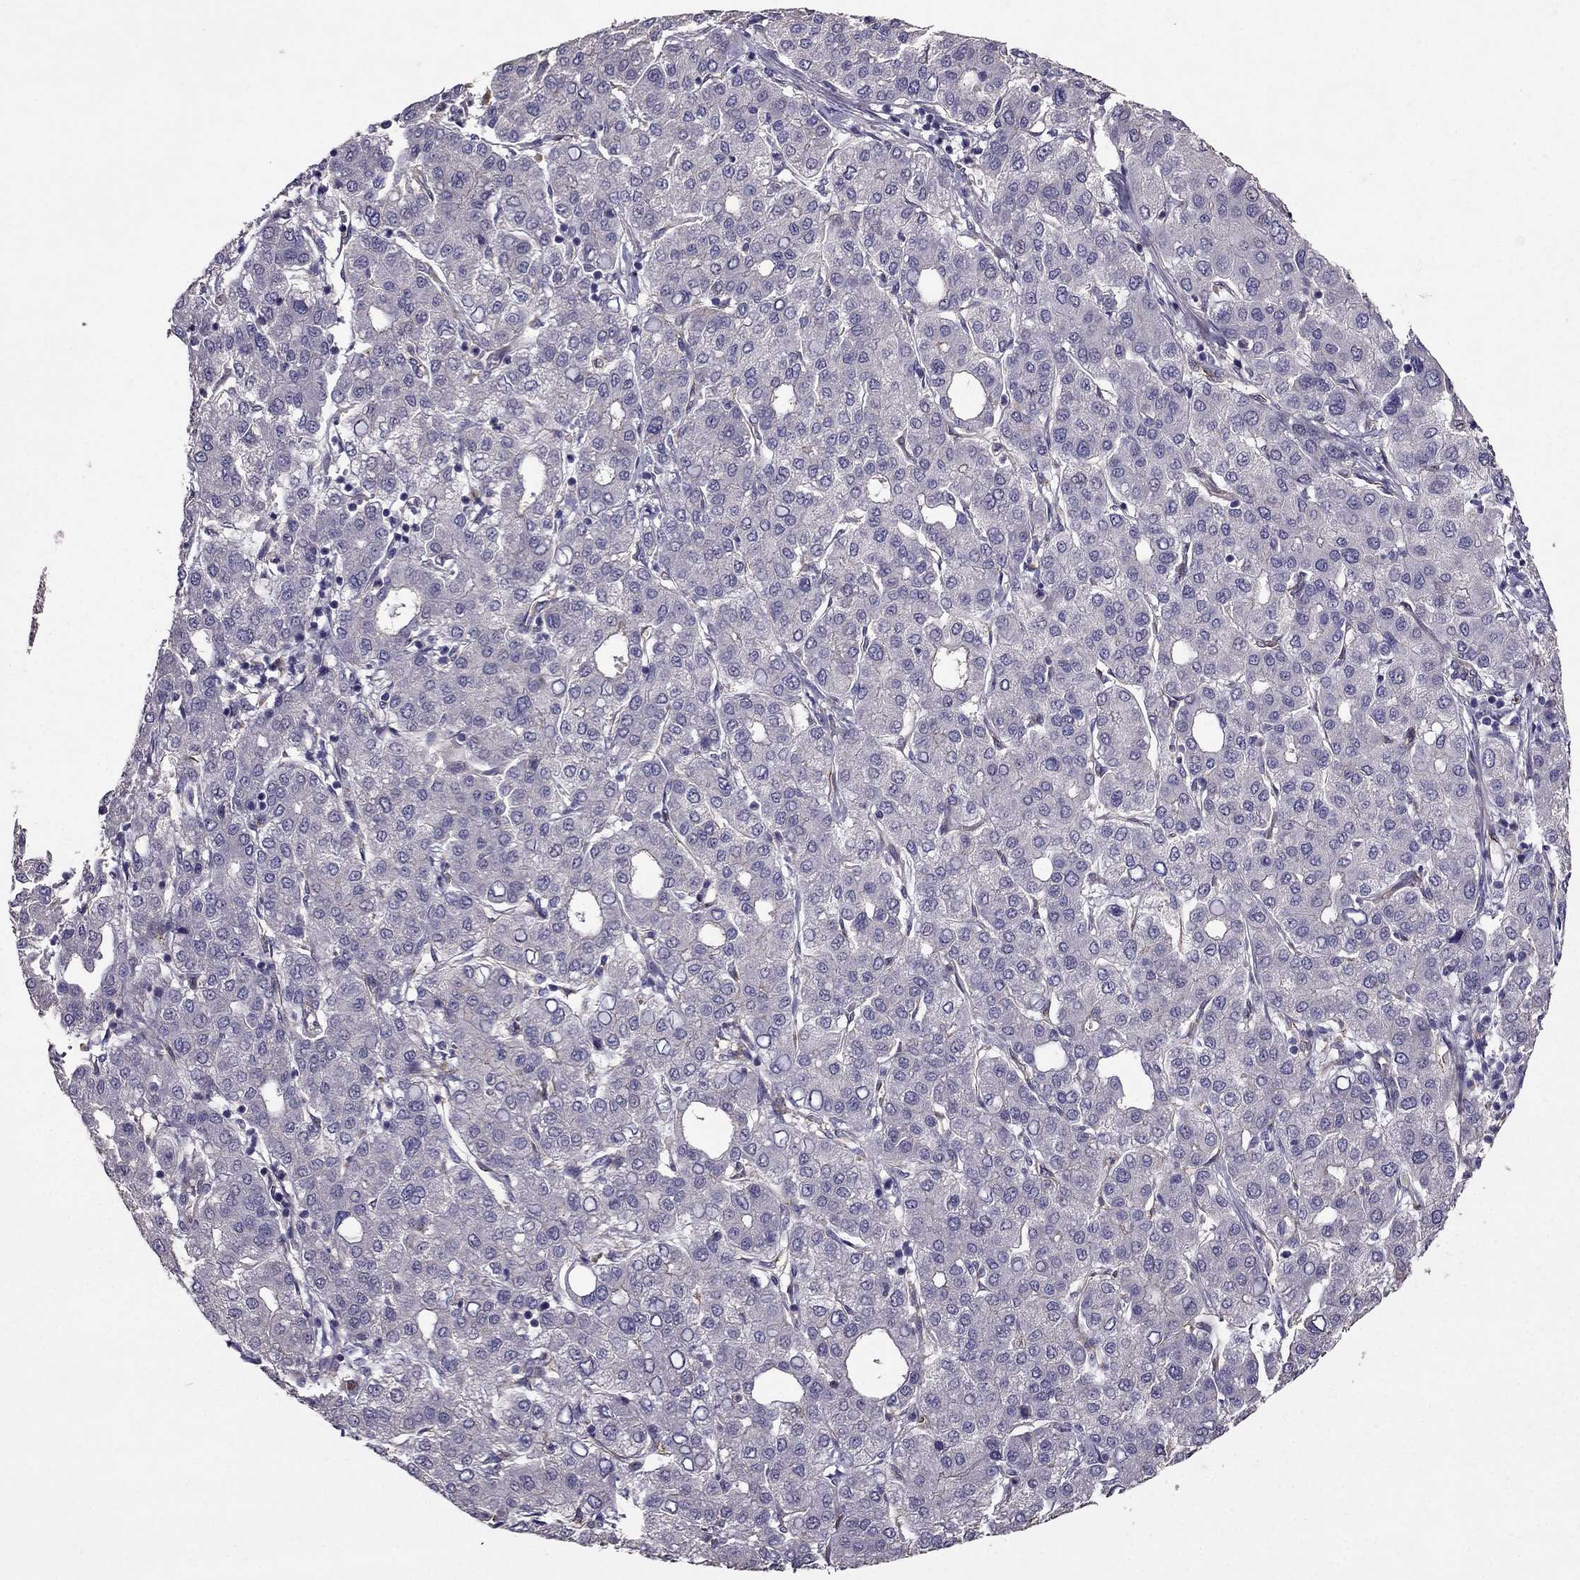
{"staining": {"intensity": "negative", "quantity": "none", "location": "none"}, "tissue": "liver cancer", "cell_type": "Tumor cells", "image_type": "cancer", "snomed": [{"axis": "morphology", "description": "Carcinoma, Hepatocellular, NOS"}, {"axis": "topography", "description": "Liver"}], "caption": "Immunohistochemistry micrograph of human hepatocellular carcinoma (liver) stained for a protein (brown), which shows no staining in tumor cells.", "gene": "RASIP1", "patient": {"sex": "male", "age": 65}}